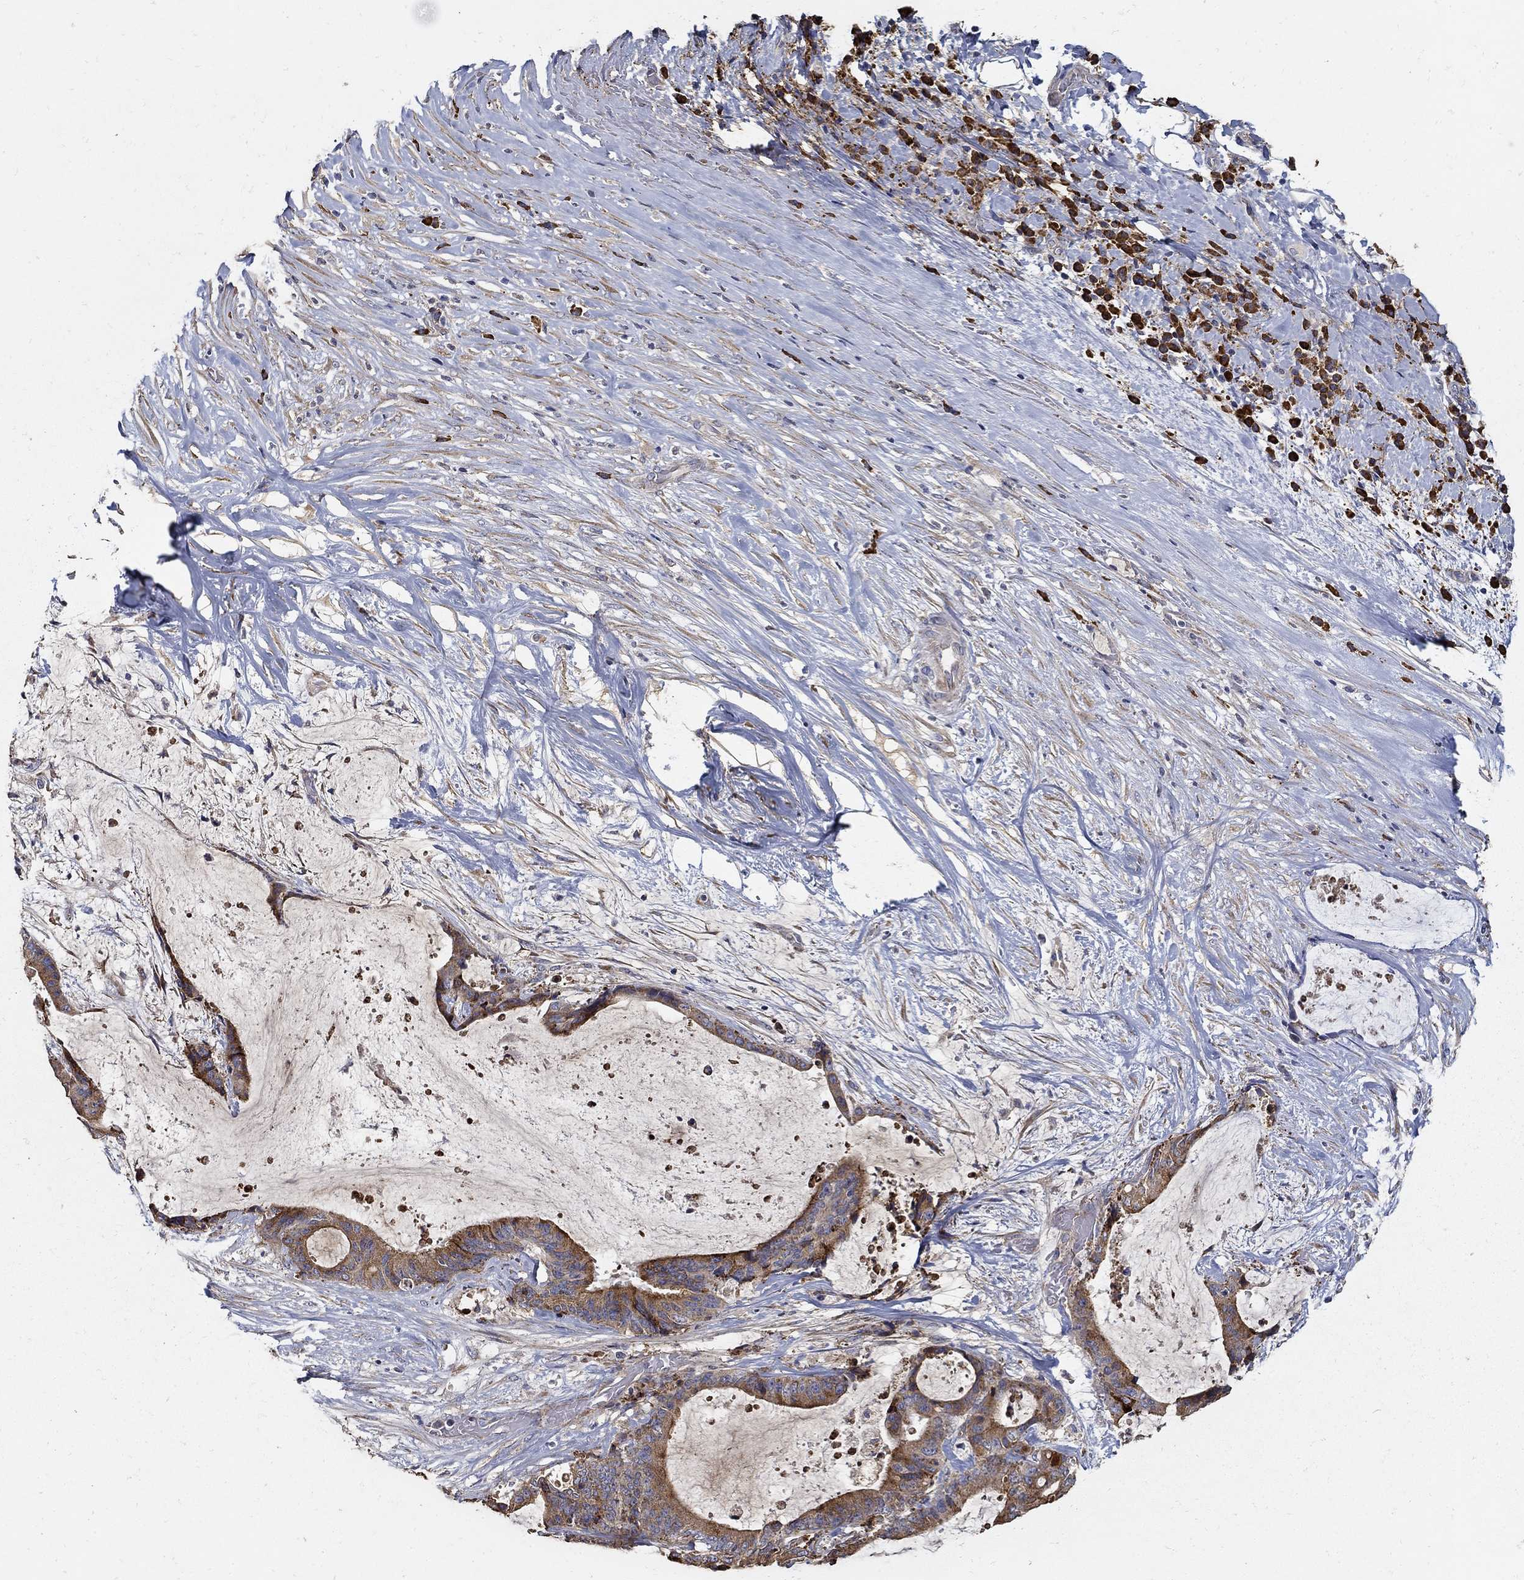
{"staining": {"intensity": "moderate", "quantity": "25%-75%", "location": "cytoplasmic/membranous"}, "tissue": "liver cancer", "cell_type": "Tumor cells", "image_type": "cancer", "snomed": [{"axis": "morphology", "description": "Cholangiocarcinoma"}, {"axis": "topography", "description": "Liver"}], "caption": "Liver cholangiocarcinoma tissue exhibits moderate cytoplasmic/membranous expression in about 25%-75% of tumor cells, visualized by immunohistochemistry.", "gene": "EMILIN3", "patient": {"sex": "female", "age": 73}}